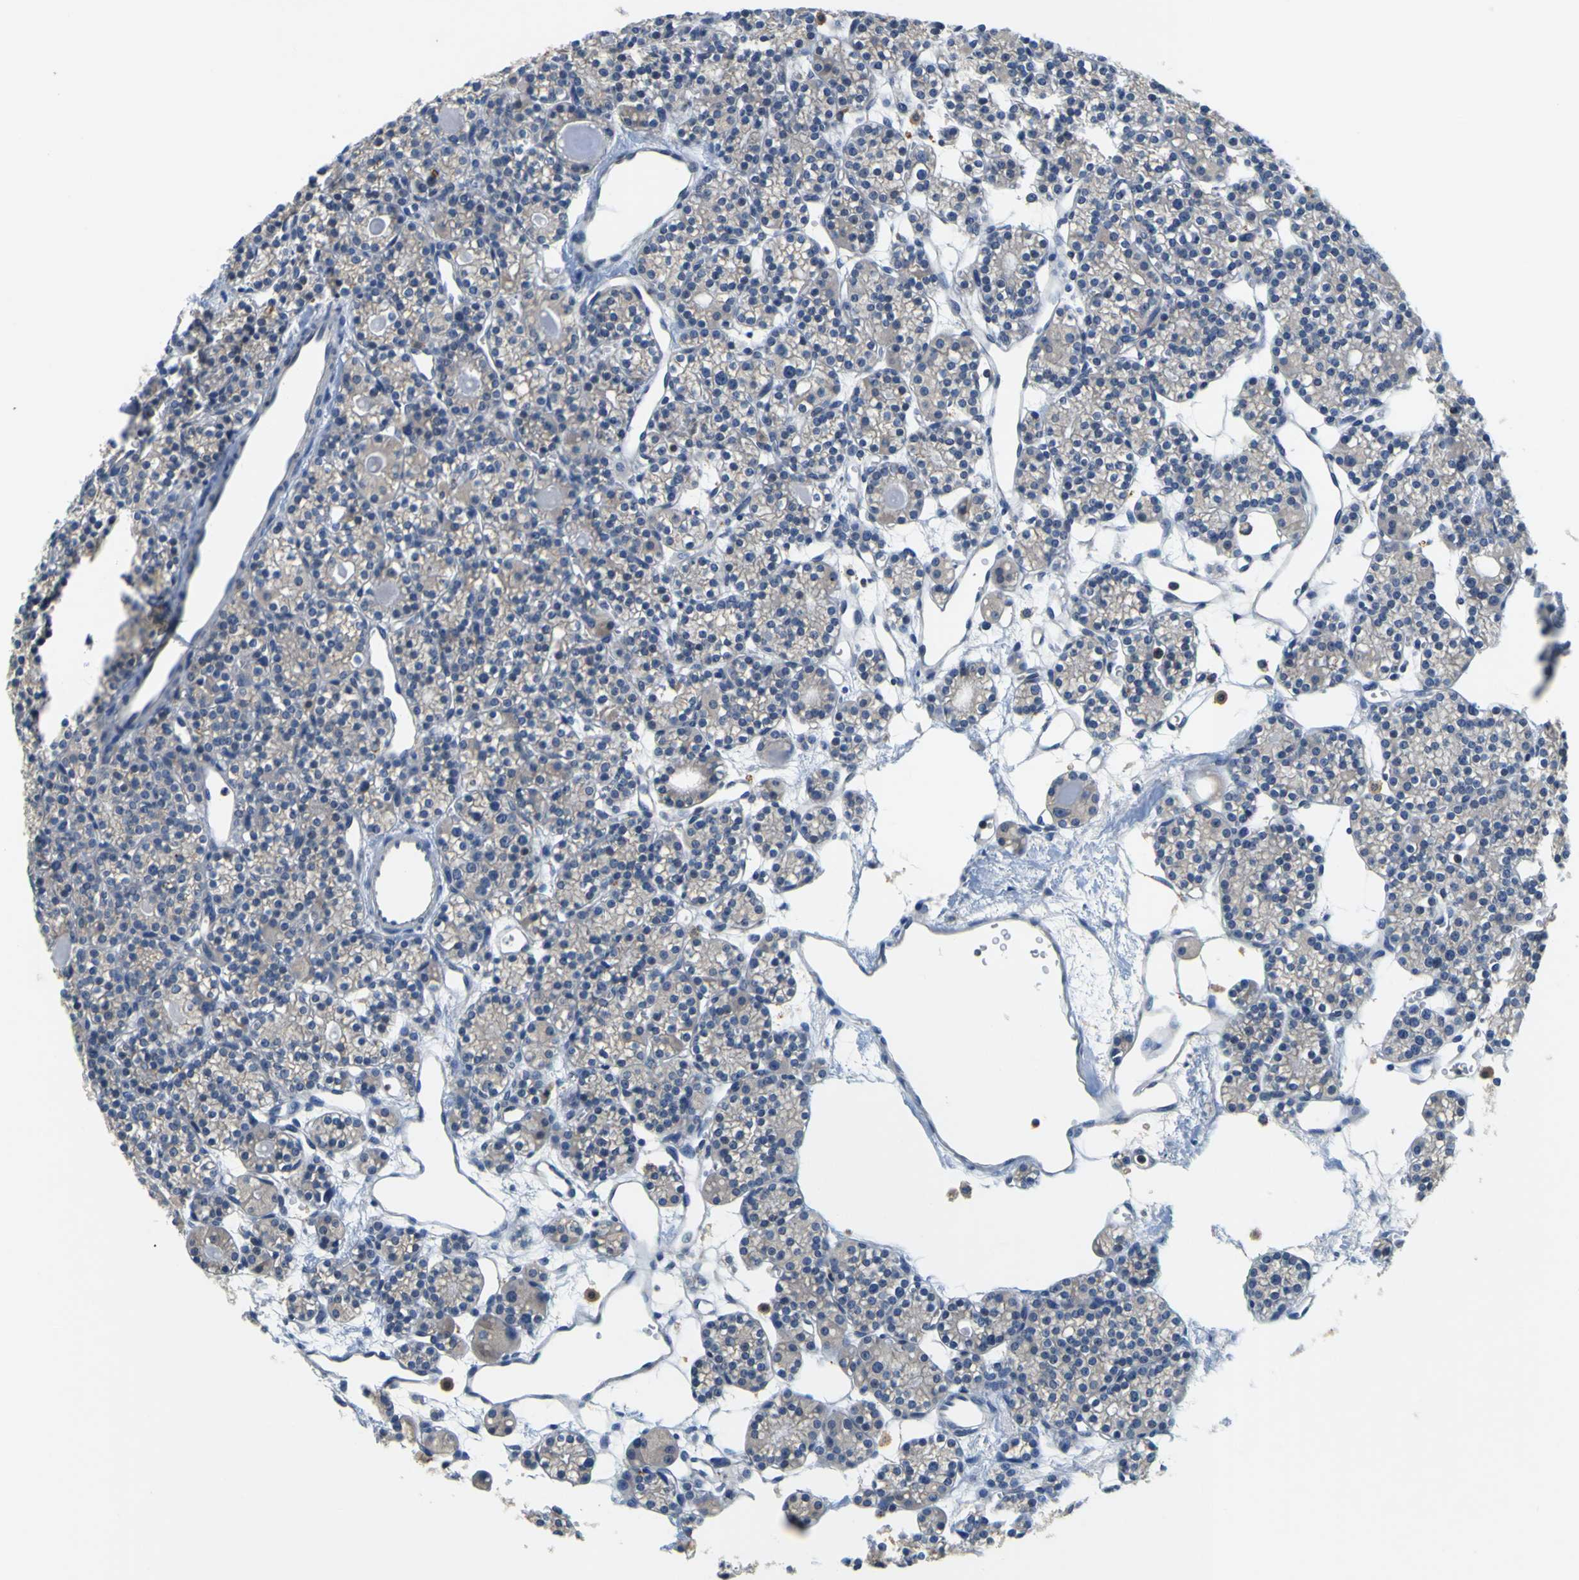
{"staining": {"intensity": "moderate", "quantity": ">75%", "location": "cytoplasmic/membranous"}, "tissue": "parathyroid gland", "cell_type": "Glandular cells", "image_type": "normal", "snomed": [{"axis": "morphology", "description": "Normal tissue, NOS"}, {"axis": "topography", "description": "Parathyroid gland"}], "caption": "Protein expression analysis of normal human parathyroid gland reveals moderate cytoplasmic/membranous staining in about >75% of glandular cells.", "gene": "TNIK", "patient": {"sex": "female", "age": 64}}